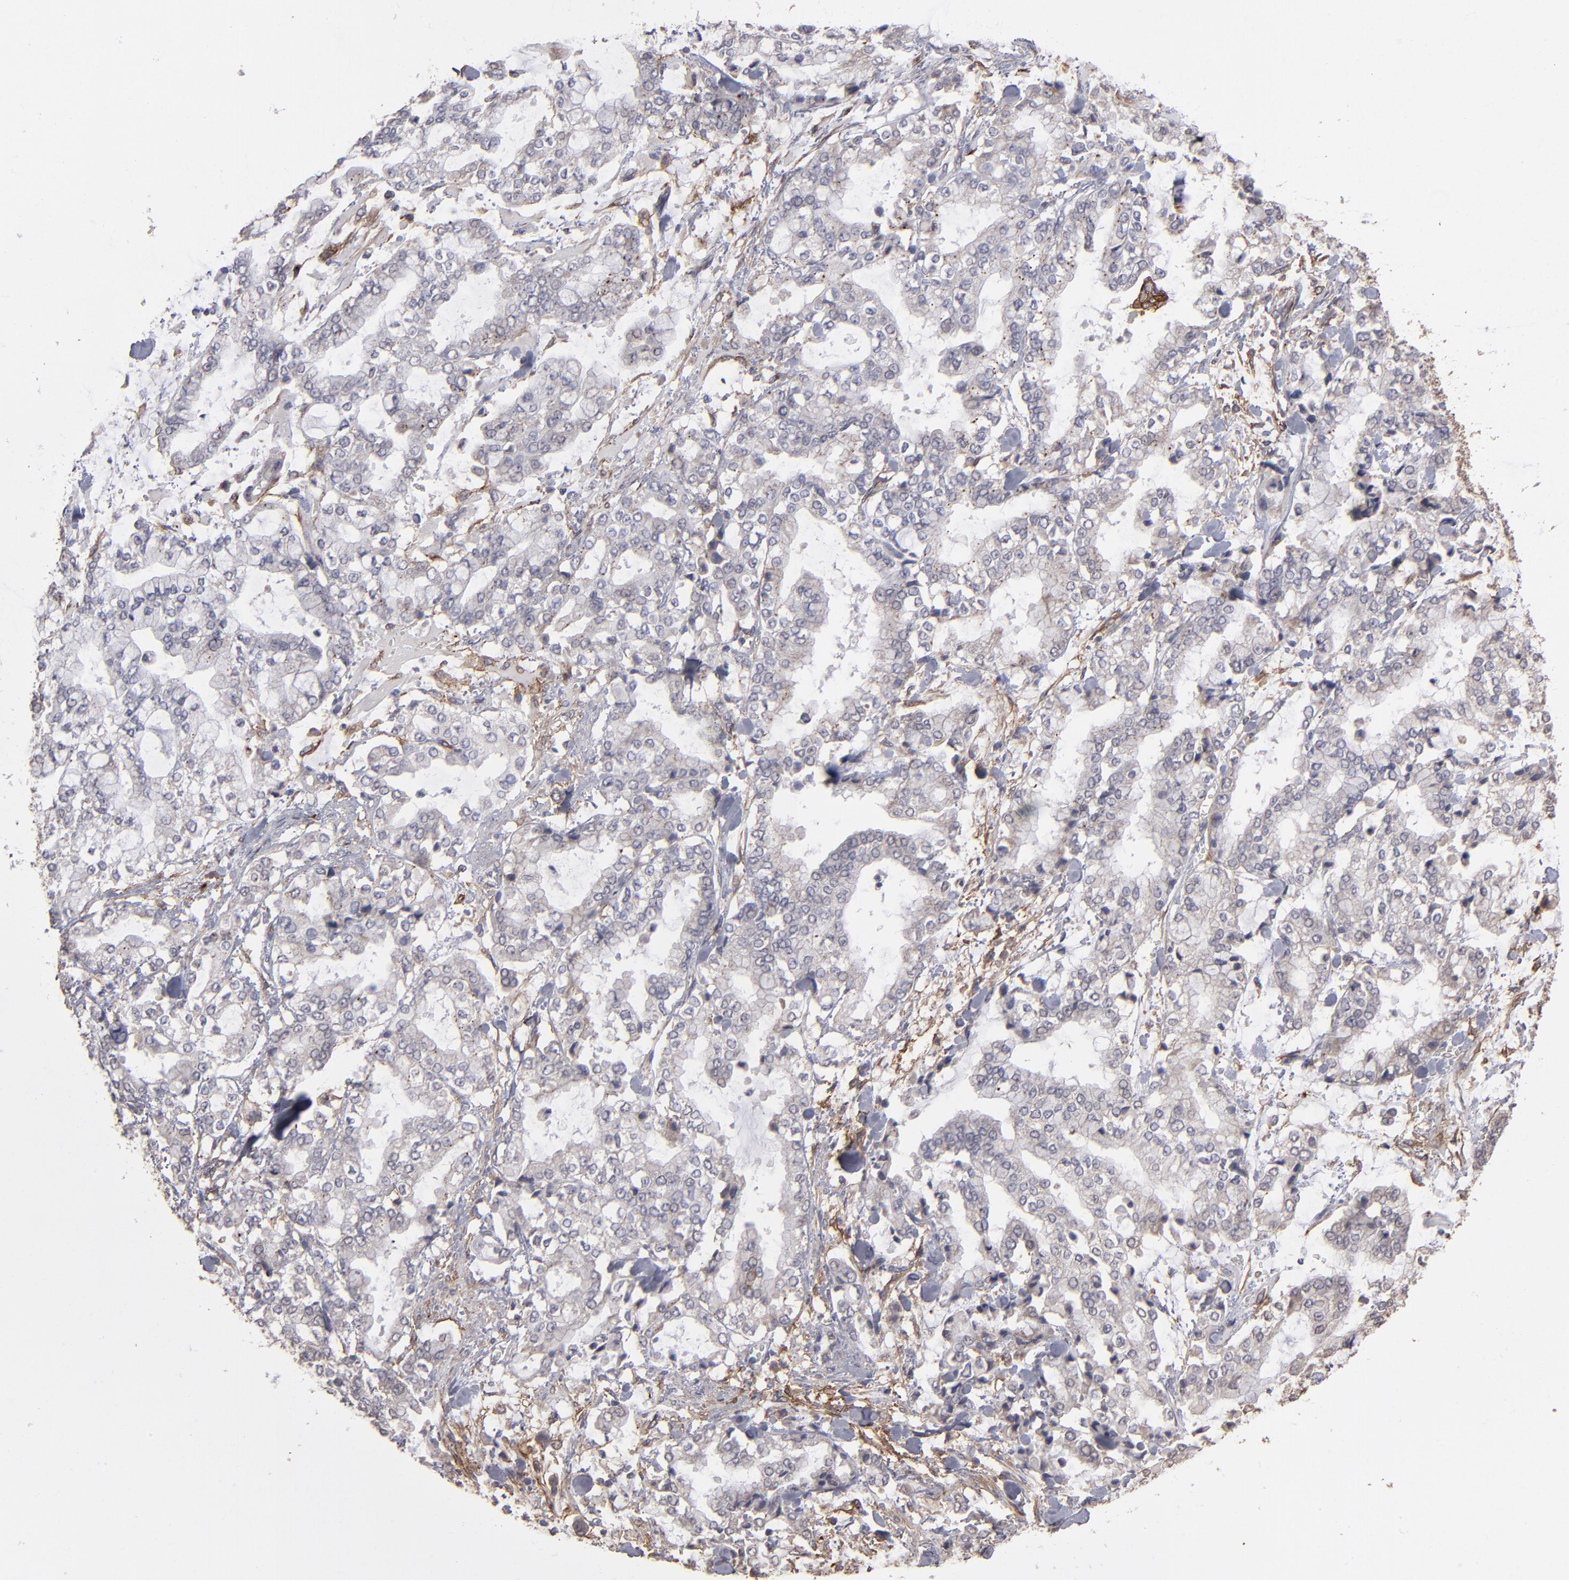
{"staining": {"intensity": "weak", "quantity": "<25%", "location": "cytoplasmic/membranous"}, "tissue": "stomach cancer", "cell_type": "Tumor cells", "image_type": "cancer", "snomed": [{"axis": "morphology", "description": "Normal tissue, NOS"}, {"axis": "morphology", "description": "Adenocarcinoma, NOS"}, {"axis": "topography", "description": "Stomach, upper"}, {"axis": "topography", "description": "Stomach"}], "caption": "Stomach cancer (adenocarcinoma) was stained to show a protein in brown. There is no significant expression in tumor cells.", "gene": "ITGB5", "patient": {"sex": "male", "age": 76}}